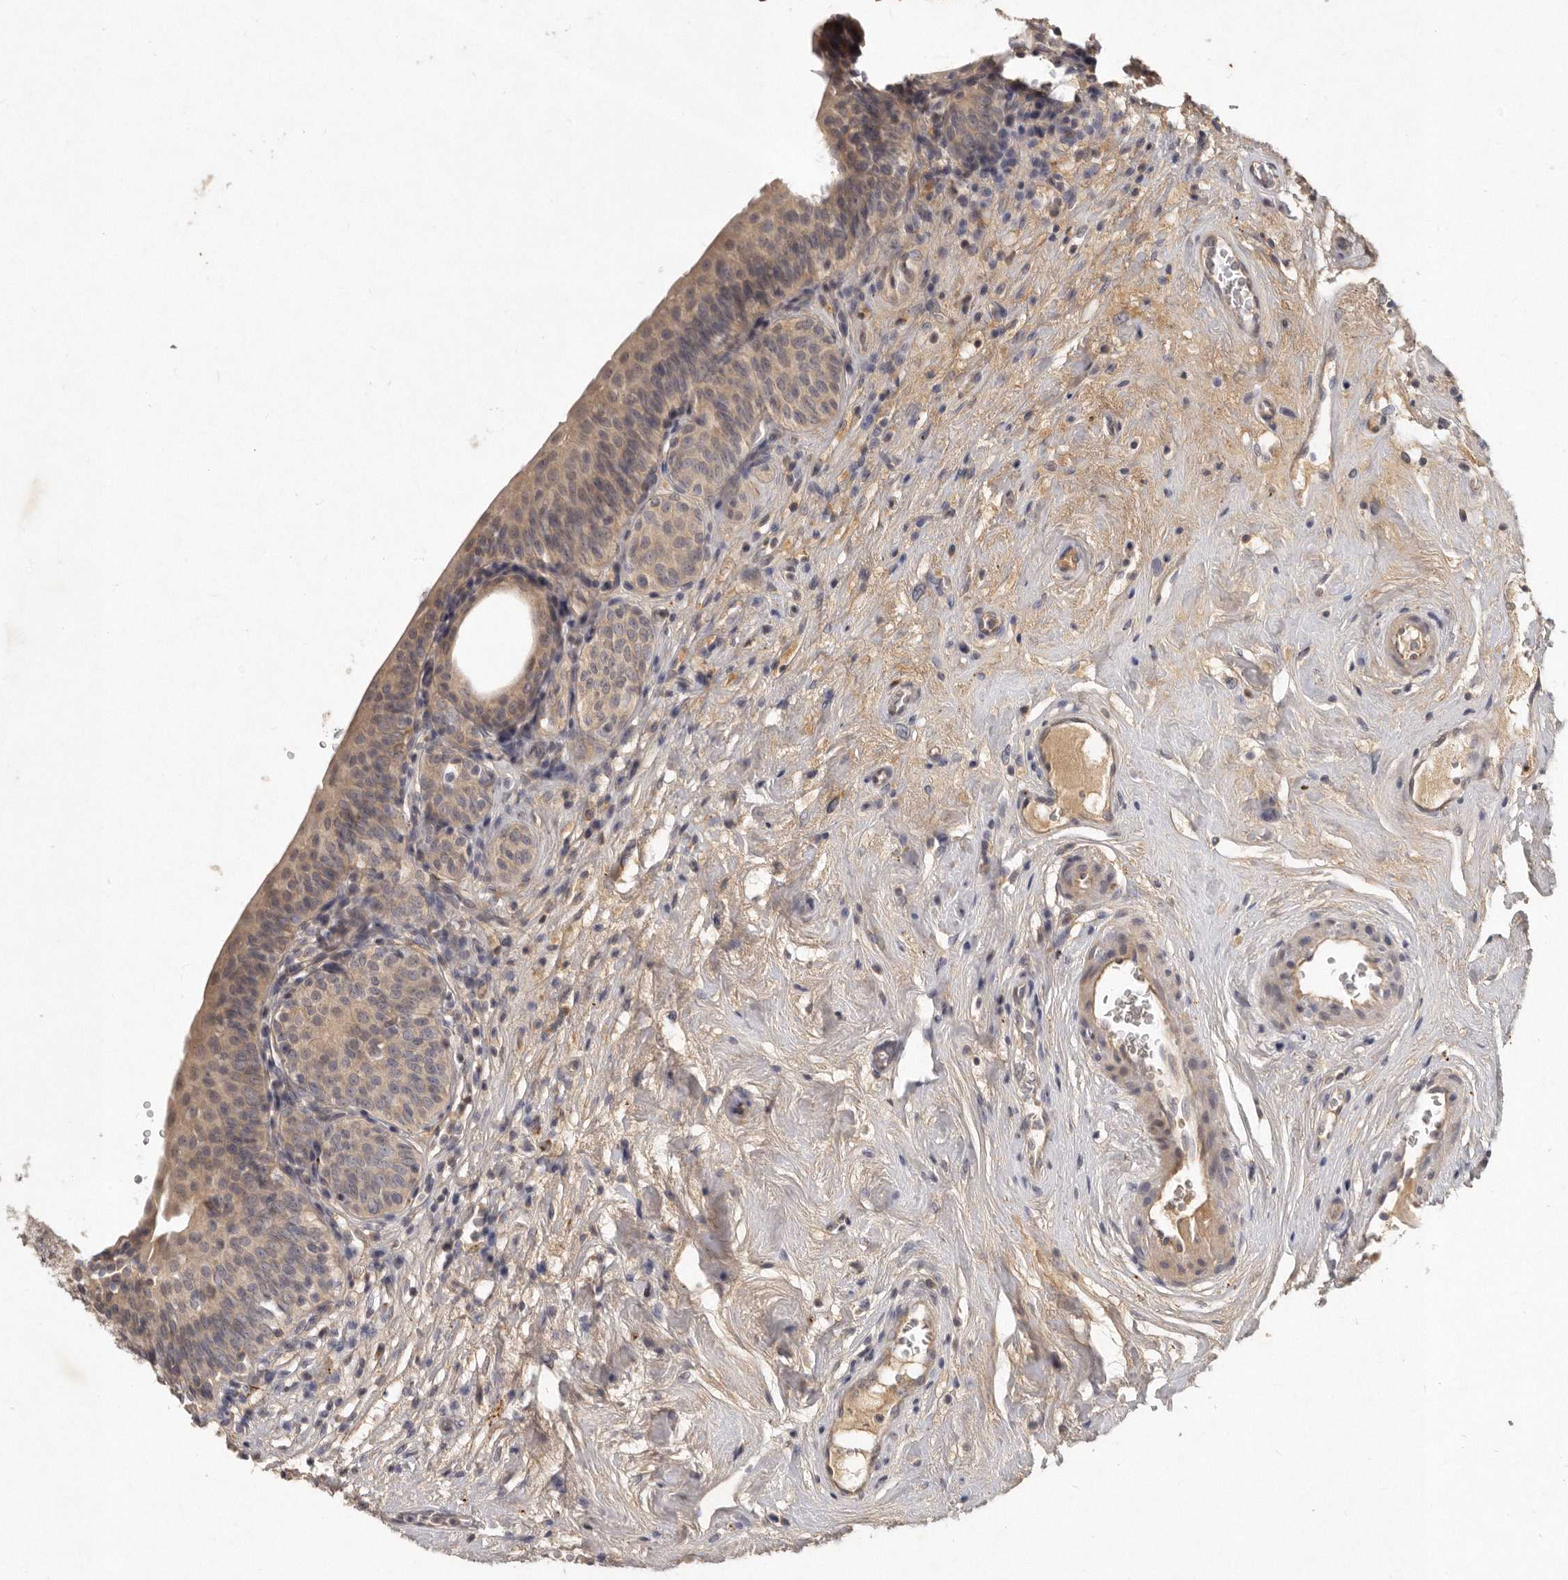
{"staining": {"intensity": "weak", "quantity": "25%-75%", "location": "cytoplasmic/membranous"}, "tissue": "urinary bladder", "cell_type": "Urothelial cells", "image_type": "normal", "snomed": [{"axis": "morphology", "description": "Normal tissue, NOS"}, {"axis": "topography", "description": "Urinary bladder"}], "caption": "Immunohistochemical staining of unremarkable urinary bladder shows 25%-75% levels of weak cytoplasmic/membranous protein staining in about 25%-75% of urothelial cells. The staining was performed using DAB (3,3'-diaminobenzidine), with brown indicating positive protein expression. Nuclei are stained blue with hematoxylin.", "gene": "SLC22A1", "patient": {"sex": "male", "age": 83}}